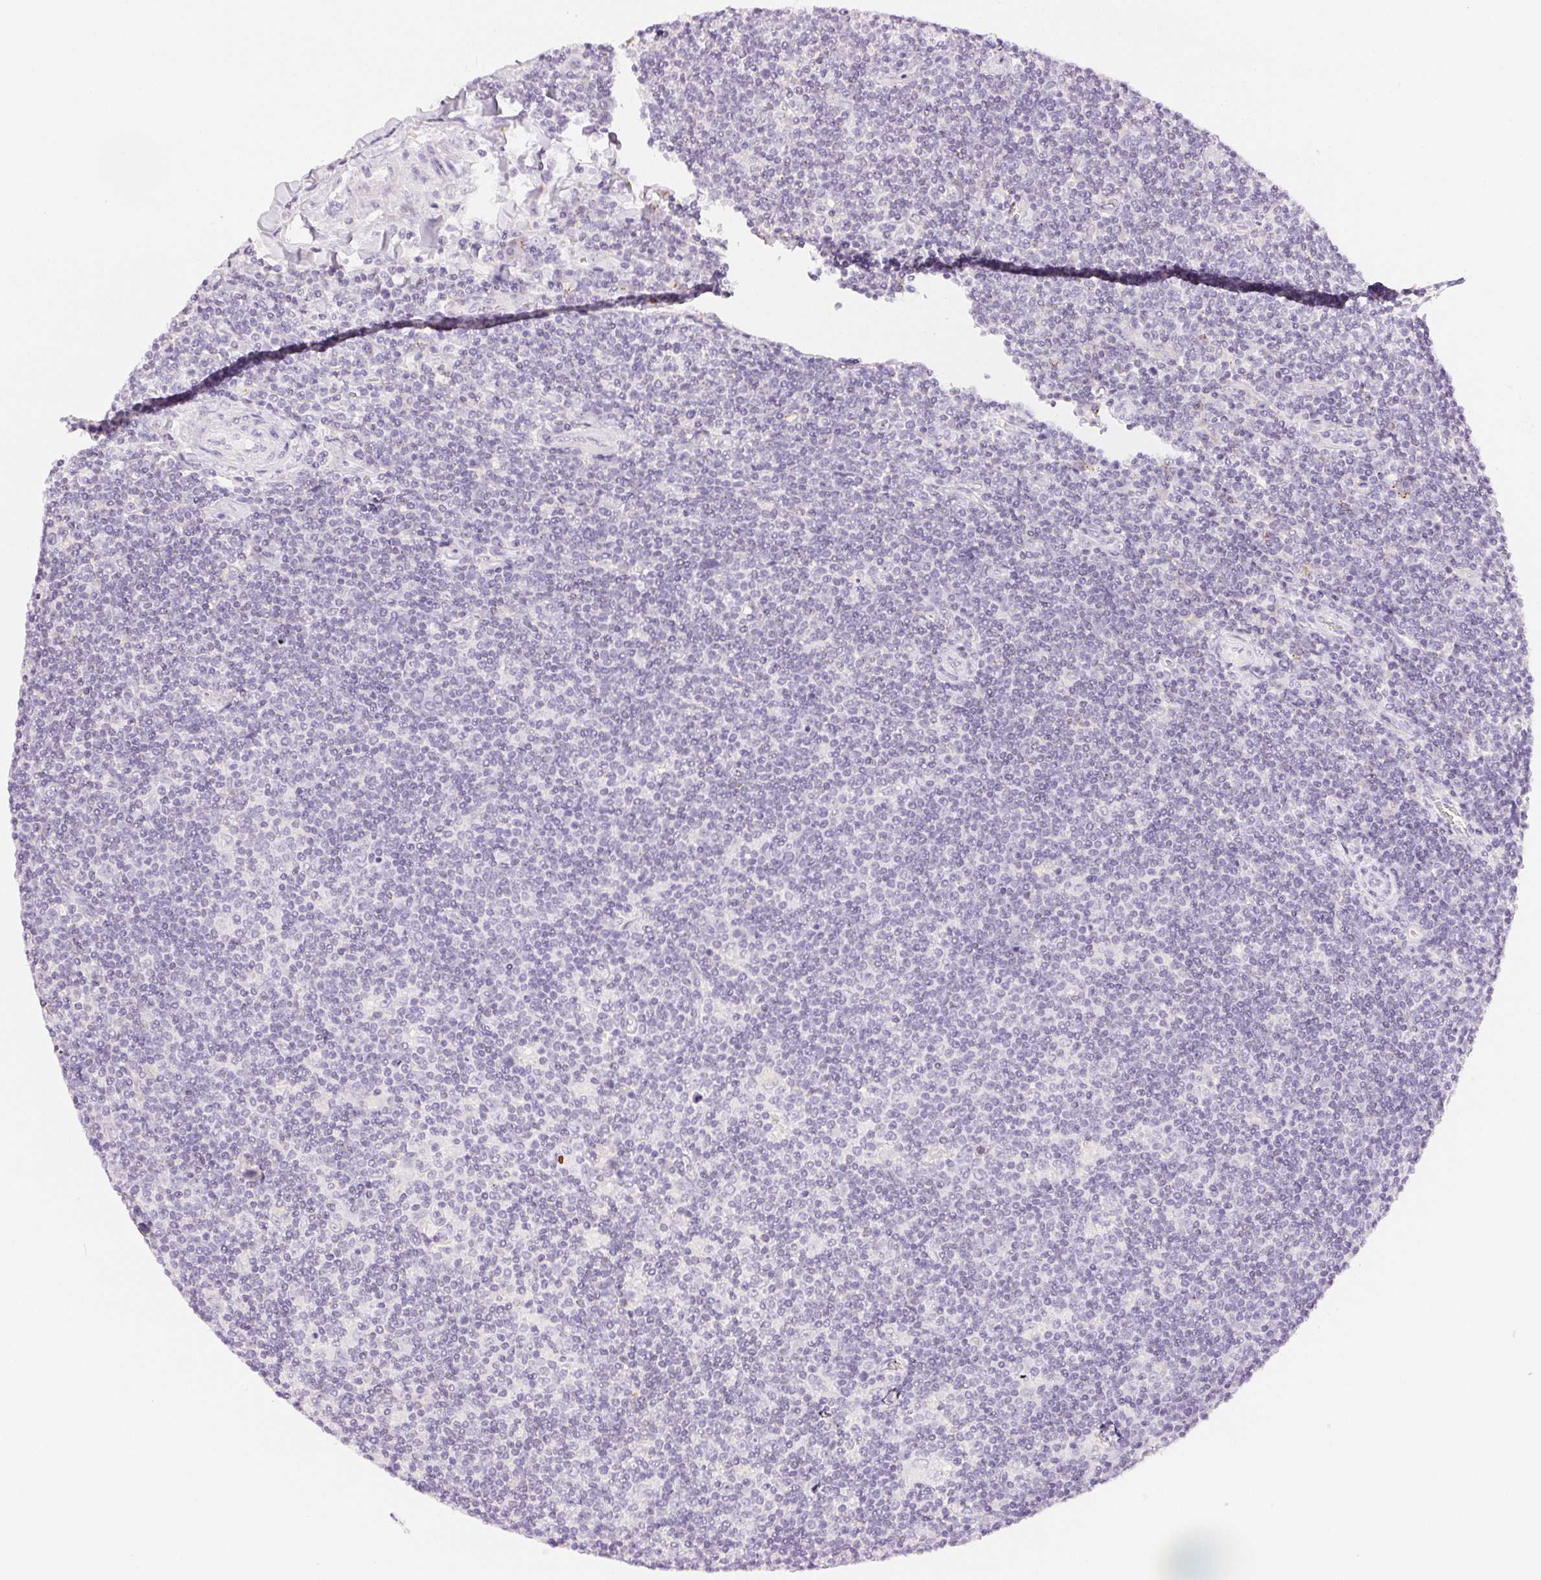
{"staining": {"intensity": "negative", "quantity": "none", "location": "none"}, "tissue": "lymphoma", "cell_type": "Tumor cells", "image_type": "cancer", "snomed": [{"axis": "morphology", "description": "Hodgkin's disease, NOS"}, {"axis": "topography", "description": "Lymph node"}], "caption": "Tumor cells show no significant staining in lymphoma.", "gene": "SLC5A2", "patient": {"sex": "male", "age": 40}}